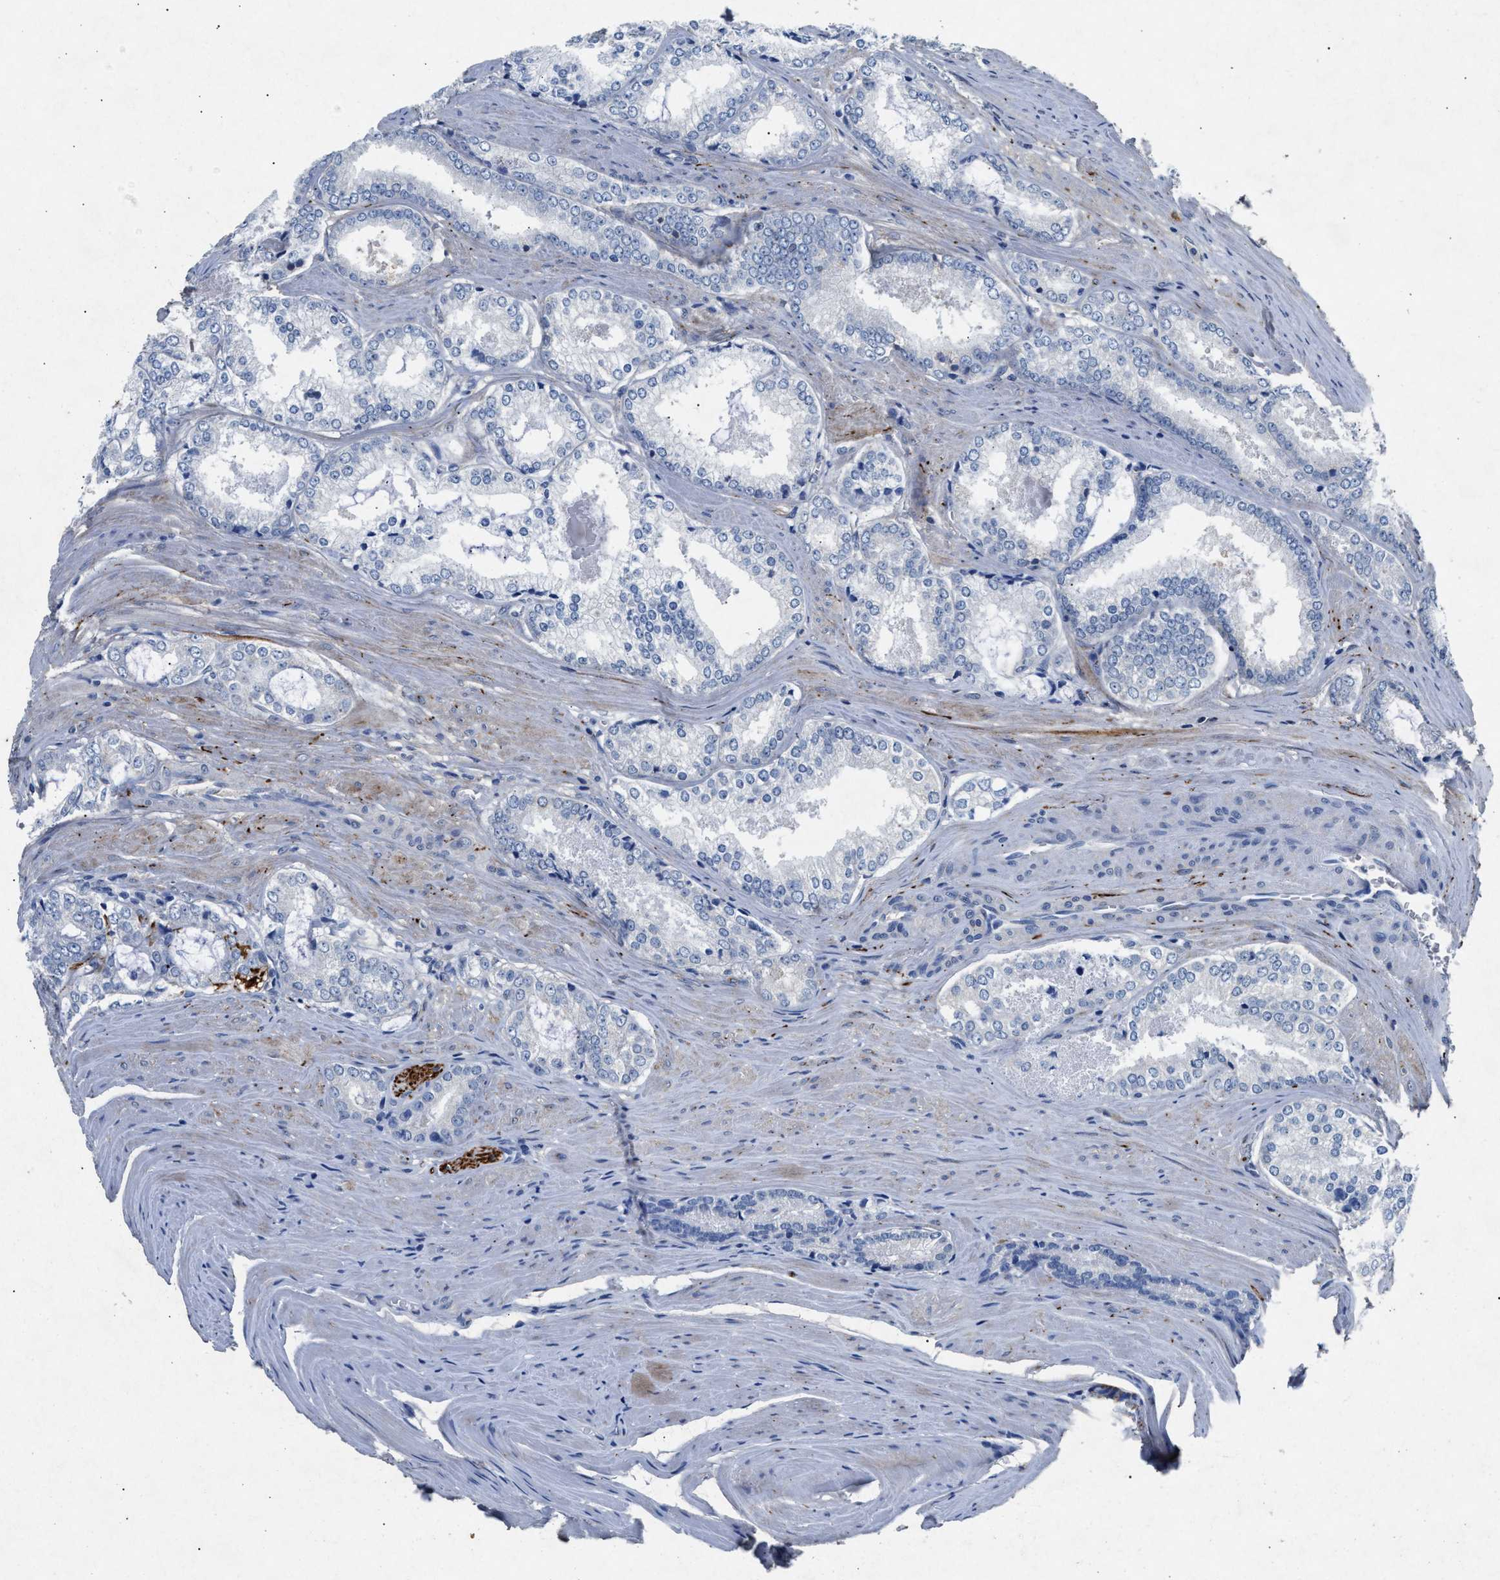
{"staining": {"intensity": "negative", "quantity": "none", "location": "none"}, "tissue": "prostate cancer", "cell_type": "Tumor cells", "image_type": "cancer", "snomed": [{"axis": "morphology", "description": "Adenocarcinoma, Low grade"}, {"axis": "topography", "description": "Prostate"}], "caption": "This is an immunohistochemistry (IHC) histopathology image of adenocarcinoma (low-grade) (prostate). There is no staining in tumor cells.", "gene": "MAP6", "patient": {"sex": "male", "age": 64}}